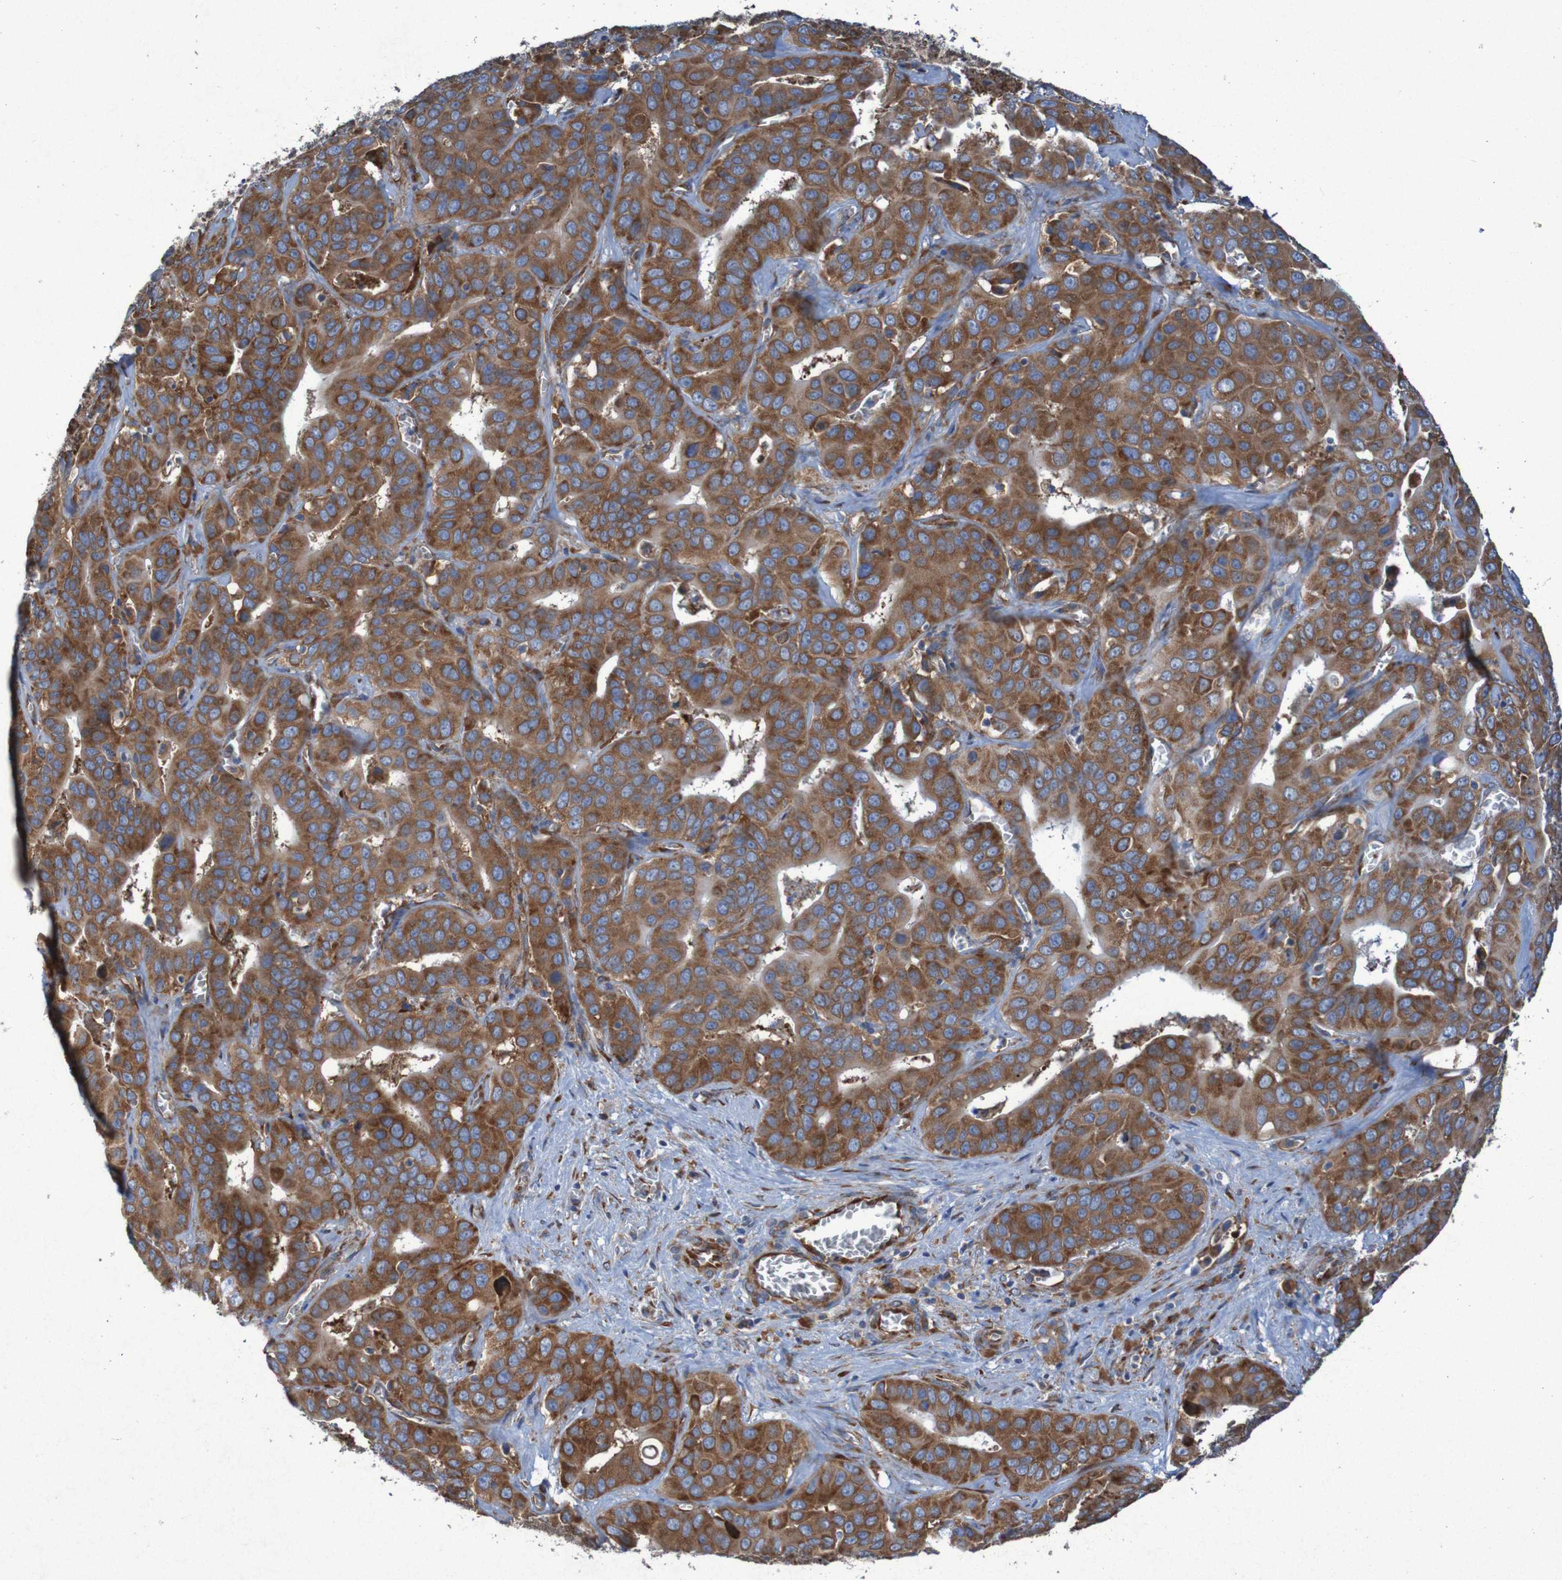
{"staining": {"intensity": "strong", "quantity": ">75%", "location": "cytoplasmic/membranous"}, "tissue": "liver cancer", "cell_type": "Tumor cells", "image_type": "cancer", "snomed": [{"axis": "morphology", "description": "Cholangiocarcinoma"}, {"axis": "topography", "description": "Liver"}], "caption": "Approximately >75% of tumor cells in human liver cholangiocarcinoma reveal strong cytoplasmic/membranous protein staining as visualized by brown immunohistochemical staining.", "gene": "RPL10", "patient": {"sex": "female", "age": 52}}